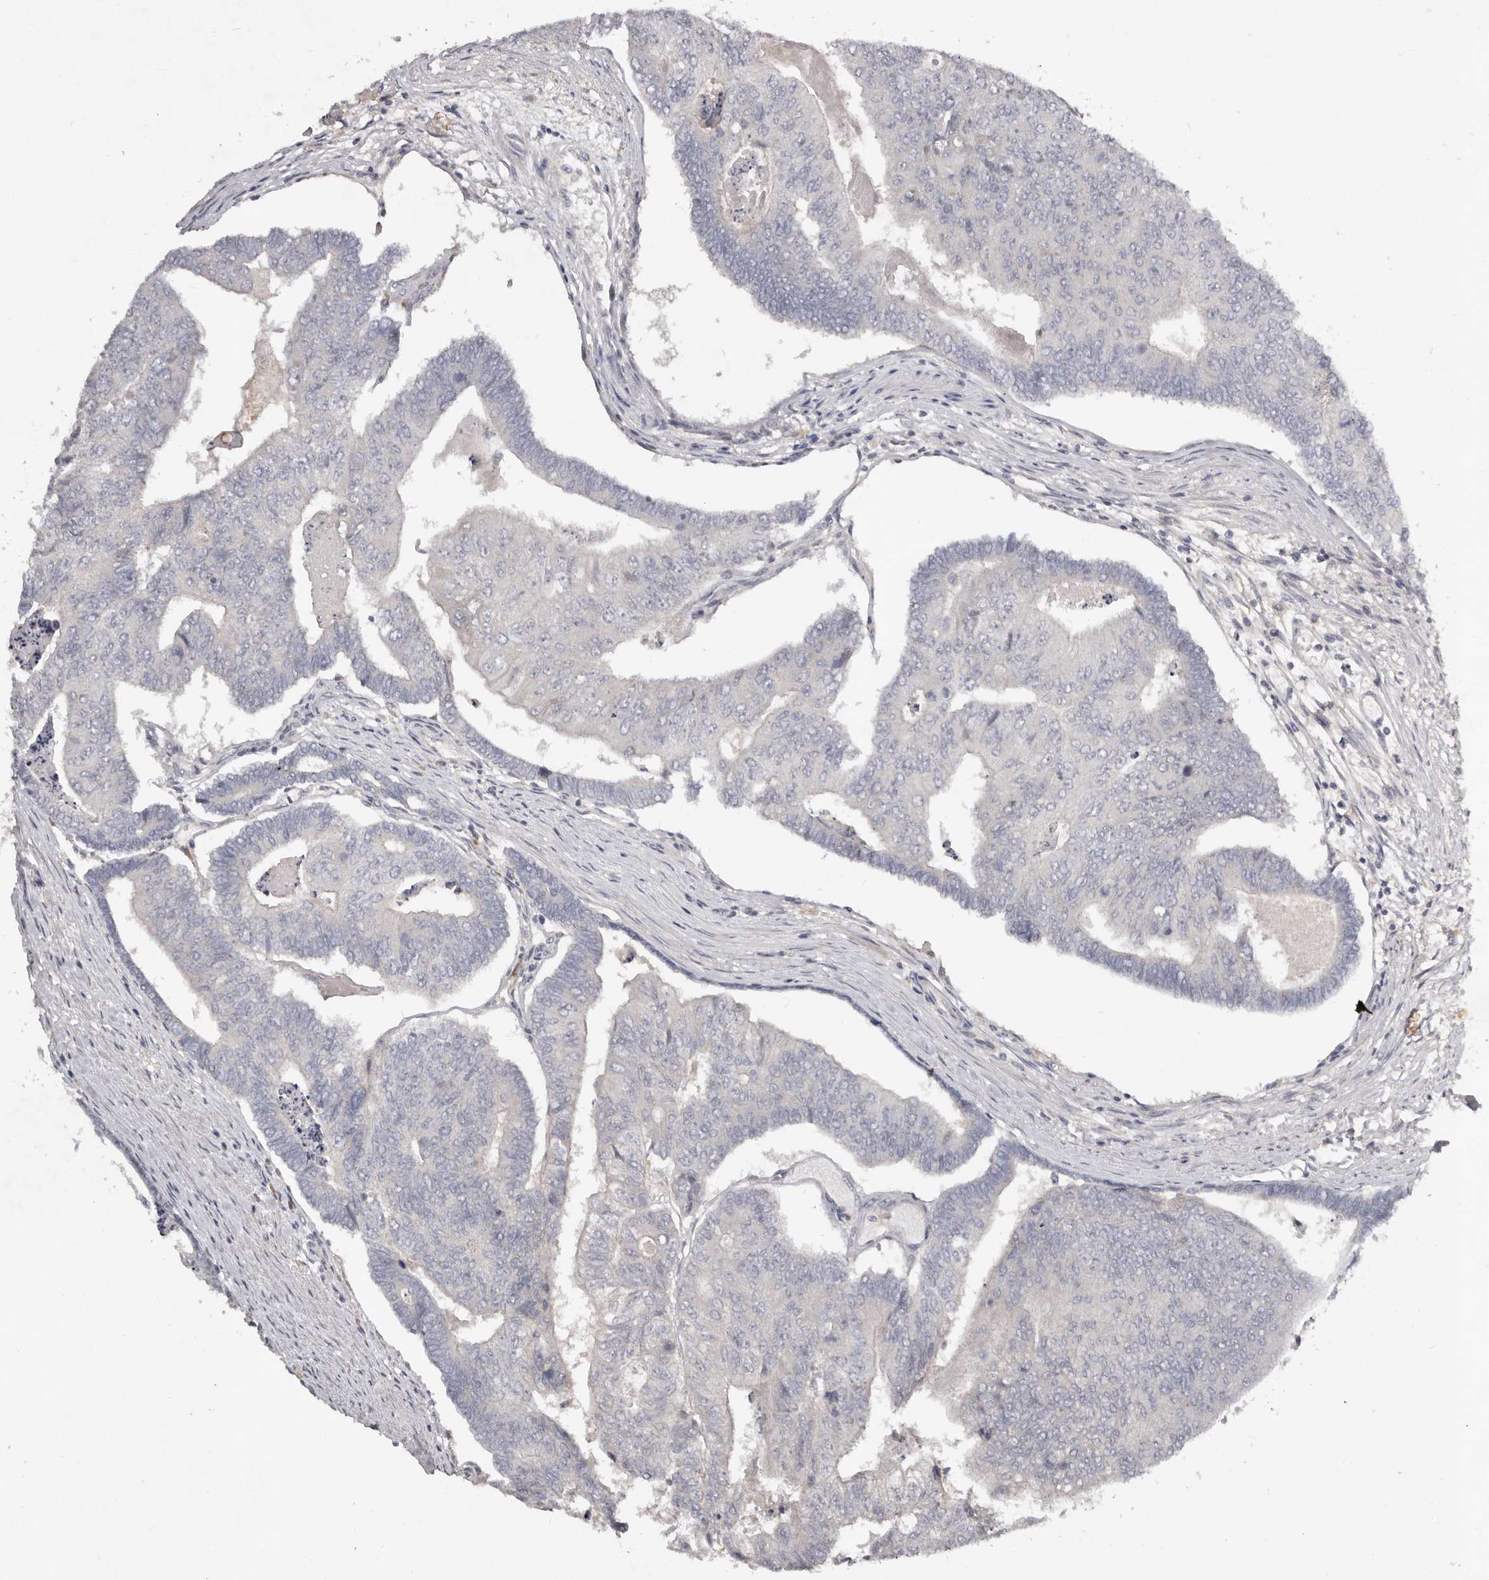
{"staining": {"intensity": "negative", "quantity": "none", "location": "none"}, "tissue": "colorectal cancer", "cell_type": "Tumor cells", "image_type": "cancer", "snomed": [{"axis": "morphology", "description": "Adenocarcinoma, NOS"}, {"axis": "topography", "description": "Colon"}], "caption": "High magnification brightfield microscopy of adenocarcinoma (colorectal) stained with DAB (3,3'-diaminobenzidine) (brown) and counterstained with hematoxylin (blue): tumor cells show no significant positivity.", "gene": "SCUBE2", "patient": {"sex": "female", "age": 67}}